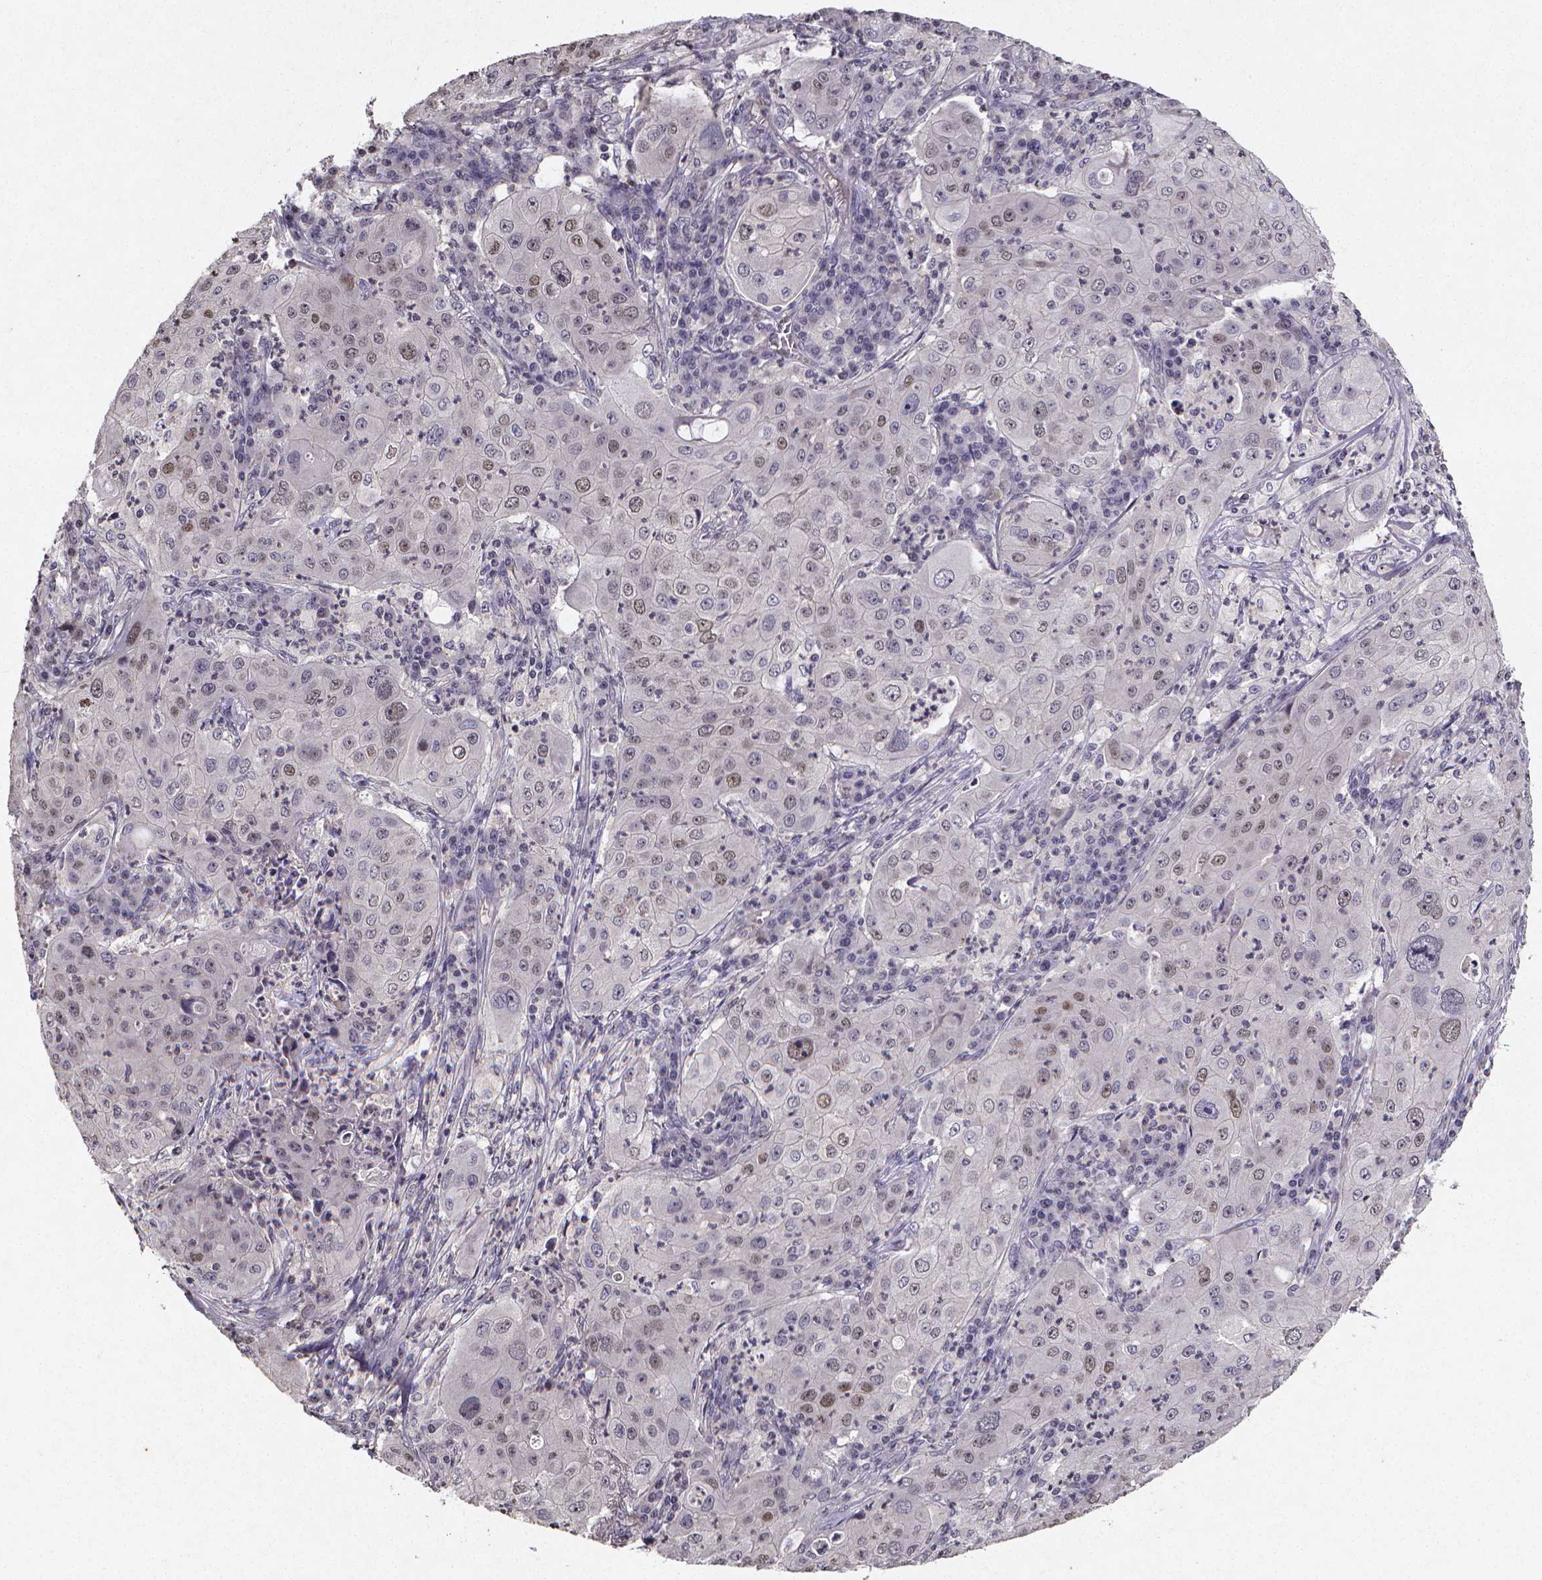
{"staining": {"intensity": "moderate", "quantity": "<25%", "location": "nuclear"}, "tissue": "lung cancer", "cell_type": "Tumor cells", "image_type": "cancer", "snomed": [{"axis": "morphology", "description": "Squamous cell carcinoma, NOS"}, {"axis": "topography", "description": "Lung"}], "caption": "IHC image of neoplastic tissue: human lung squamous cell carcinoma stained using IHC displays low levels of moderate protein expression localized specifically in the nuclear of tumor cells, appearing as a nuclear brown color.", "gene": "TP73", "patient": {"sex": "female", "age": 59}}